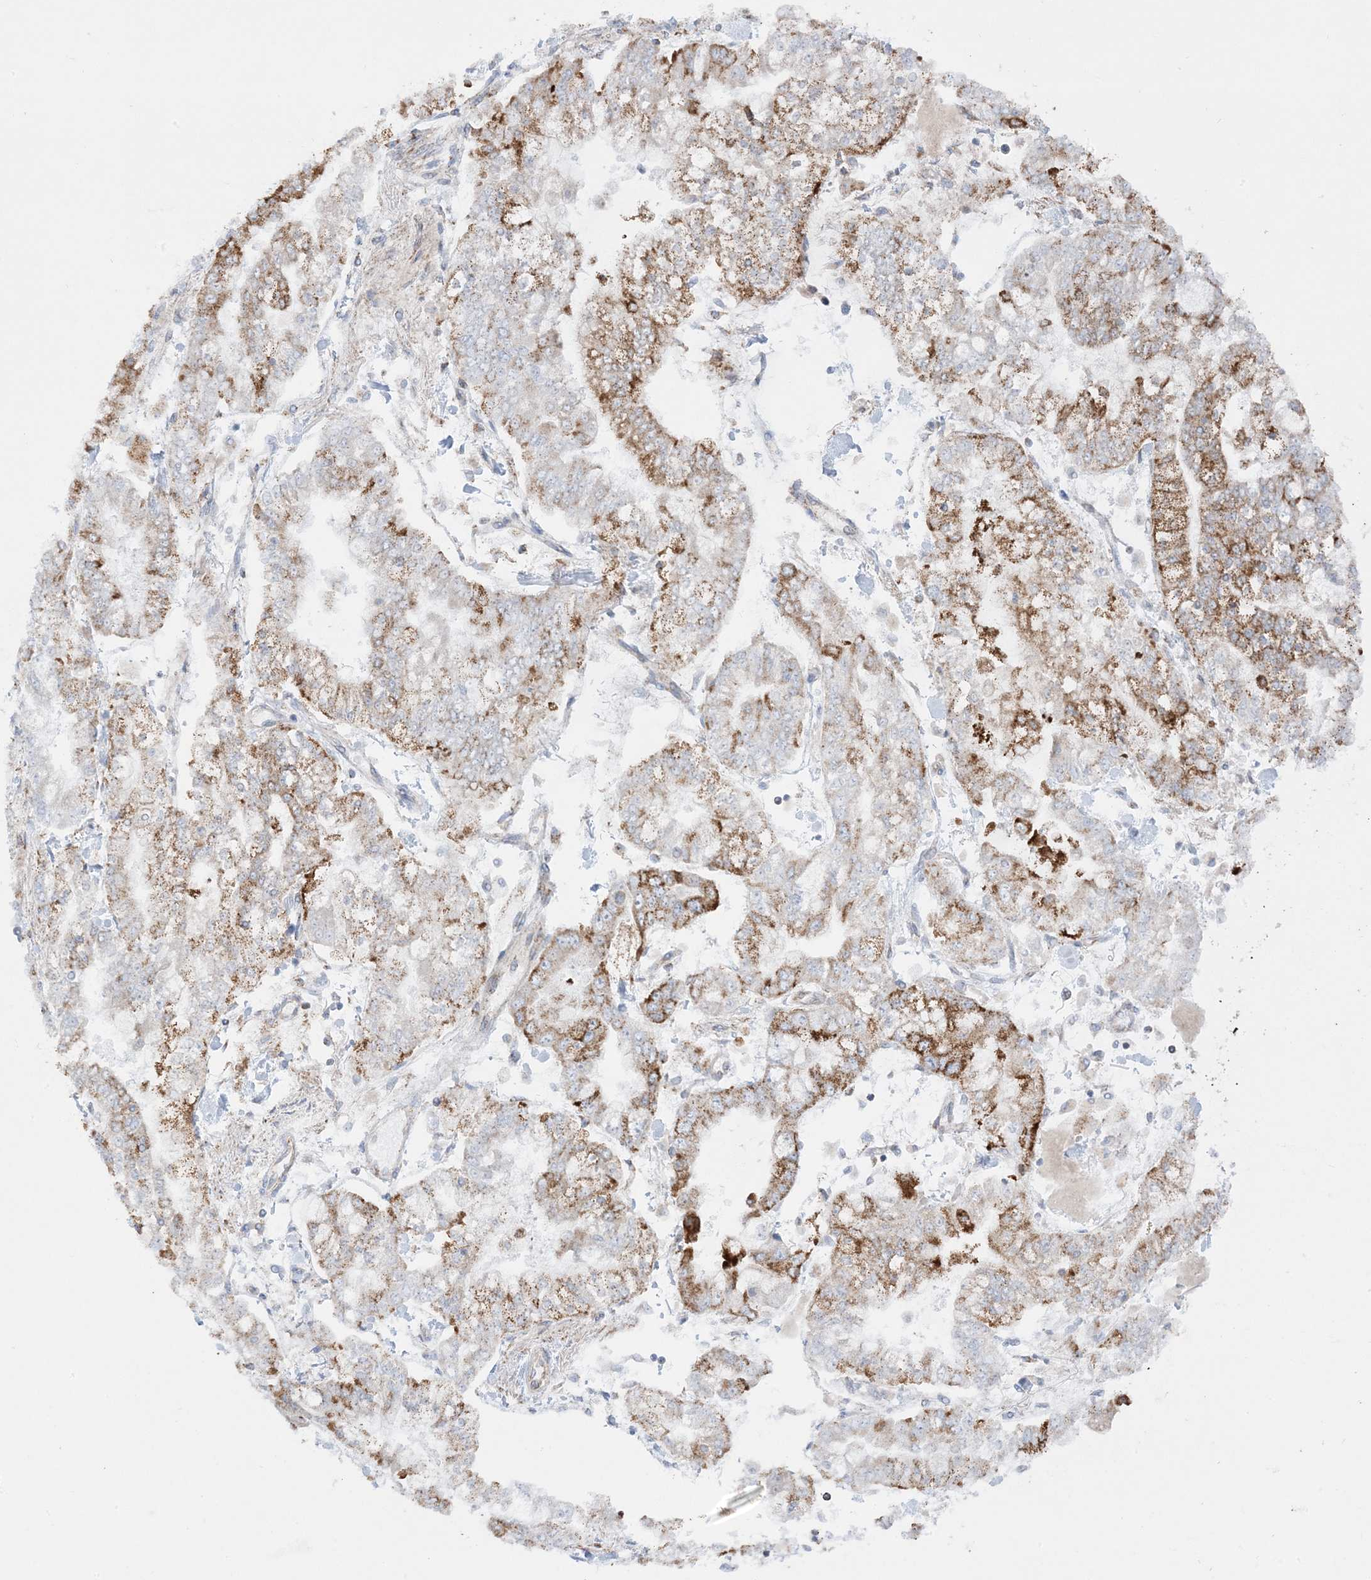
{"staining": {"intensity": "moderate", "quantity": "25%-75%", "location": "cytoplasmic/membranous"}, "tissue": "stomach cancer", "cell_type": "Tumor cells", "image_type": "cancer", "snomed": [{"axis": "morphology", "description": "Normal tissue, NOS"}, {"axis": "morphology", "description": "Adenocarcinoma, NOS"}, {"axis": "topography", "description": "Stomach, upper"}, {"axis": "topography", "description": "Stomach"}], "caption": "Moderate cytoplasmic/membranous positivity is seen in approximately 25%-75% of tumor cells in stomach cancer (adenocarcinoma).", "gene": "MRPS36", "patient": {"sex": "male", "age": 76}}